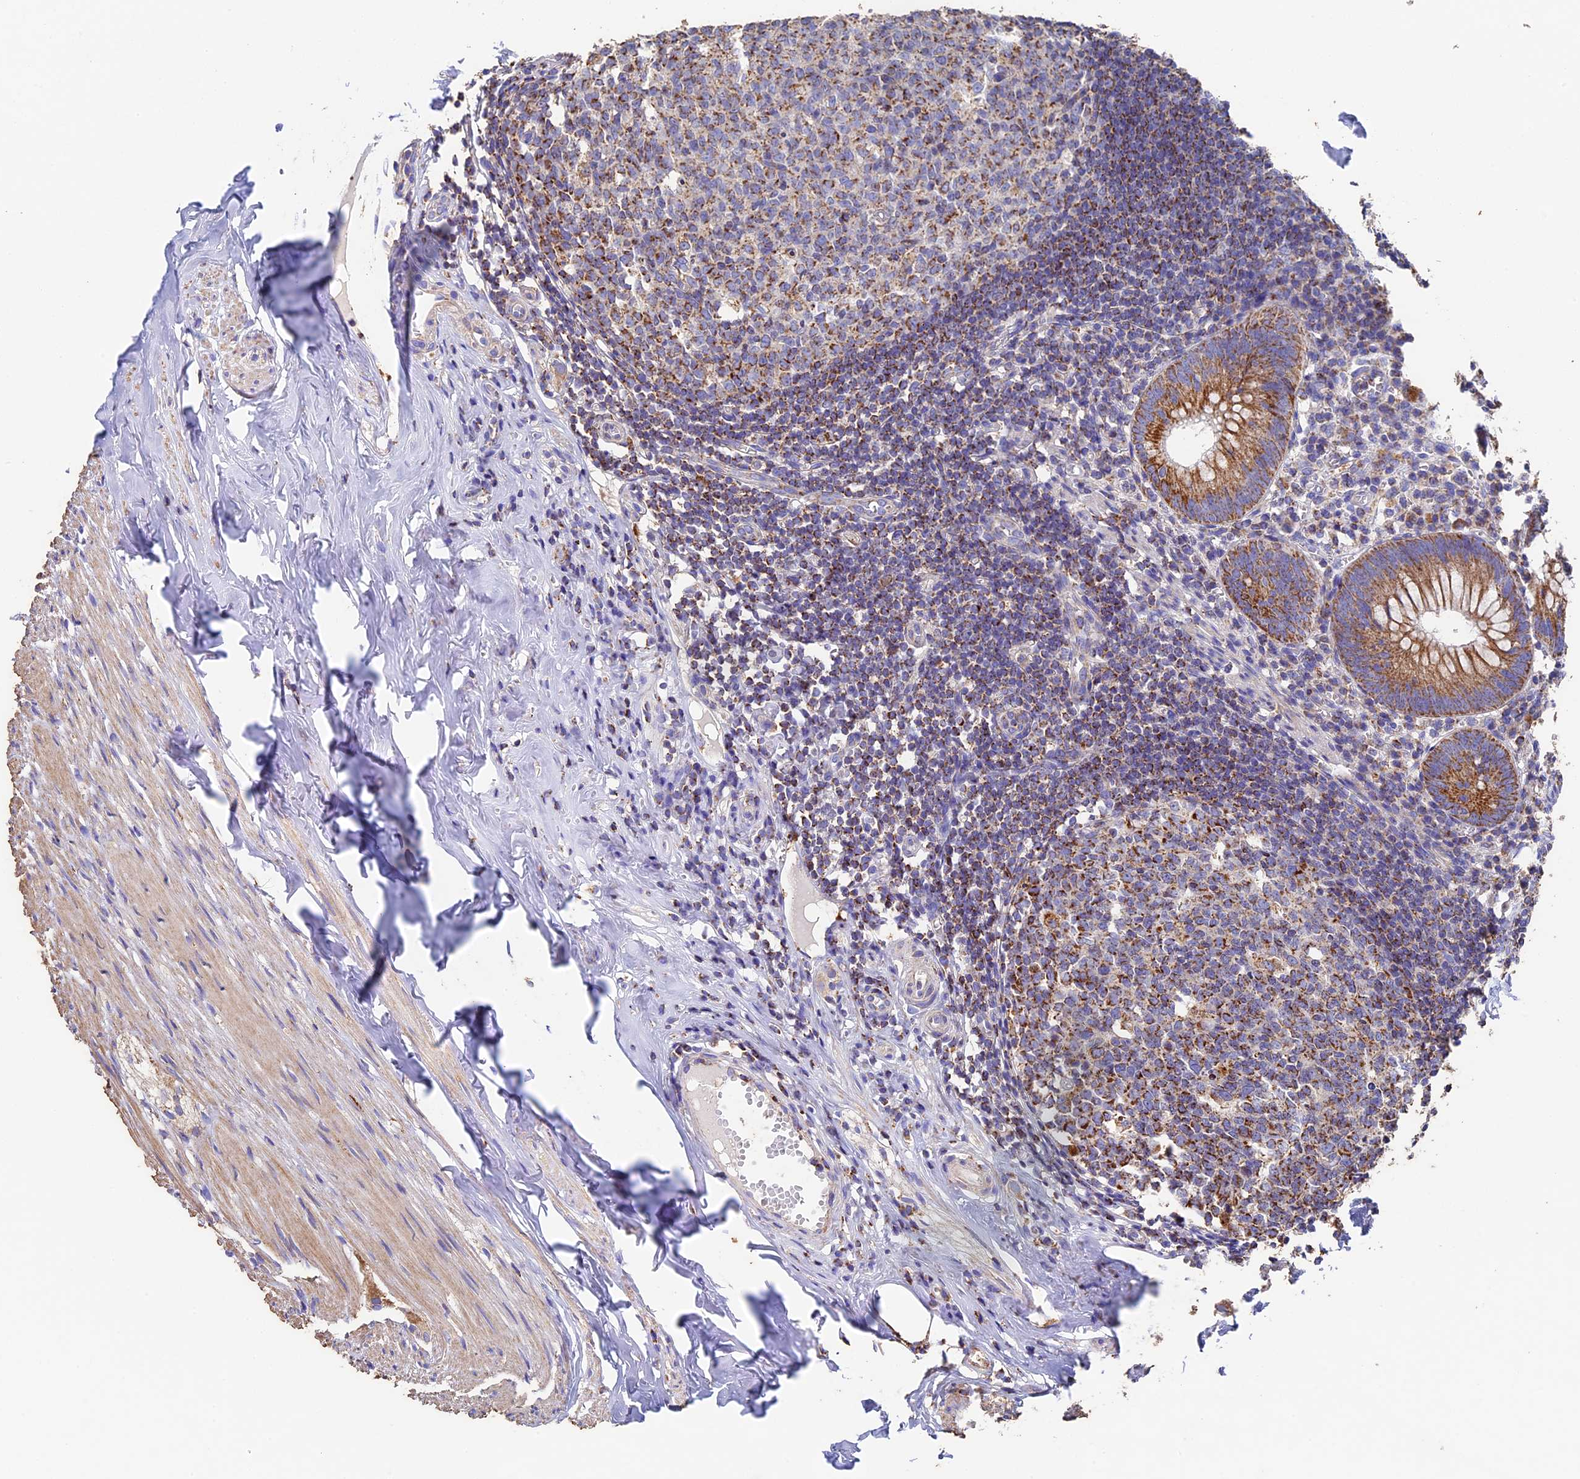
{"staining": {"intensity": "moderate", "quantity": ">75%", "location": "cytoplasmic/membranous"}, "tissue": "appendix", "cell_type": "Glandular cells", "image_type": "normal", "snomed": [{"axis": "morphology", "description": "Normal tissue, NOS"}, {"axis": "topography", "description": "Appendix"}], "caption": "DAB immunohistochemical staining of normal appendix shows moderate cytoplasmic/membranous protein staining in about >75% of glandular cells.", "gene": "ADAT1", "patient": {"sex": "female", "age": 51}}